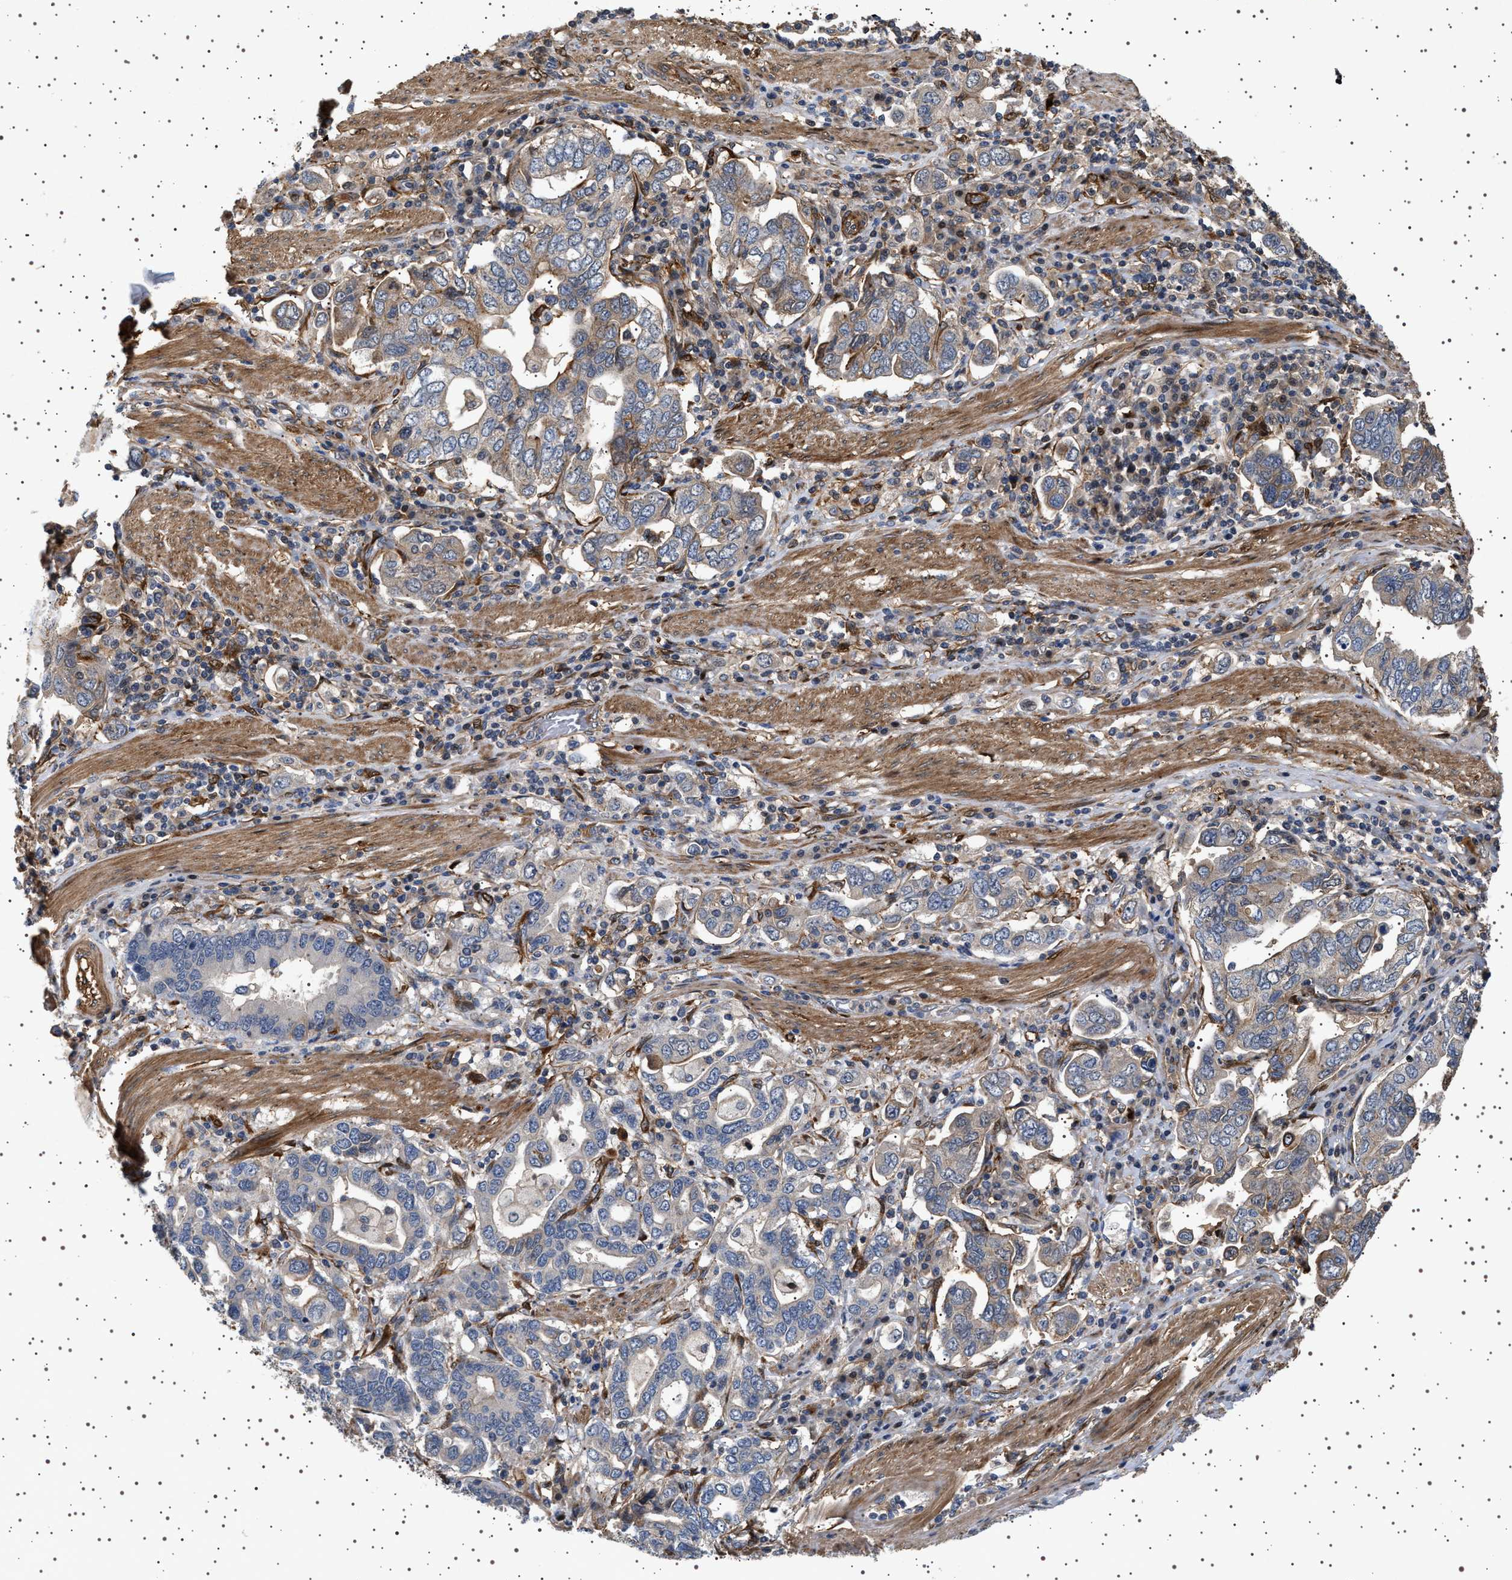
{"staining": {"intensity": "negative", "quantity": "none", "location": "none"}, "tissue": "stomach cancer", "cell_type": "Tumor cells", "image_type": "cancer", "snomed": [{"axis": "morphology", "description": "Adenocarcinoma, NOS"}, {"axis": "topography", "description": "Stomach, upper"}], "caption": "Tumor cells show no significant positivity in stomach cancer.", "gene": "GUCY1B1", "patient": {"sex": "male", "age": 62}}